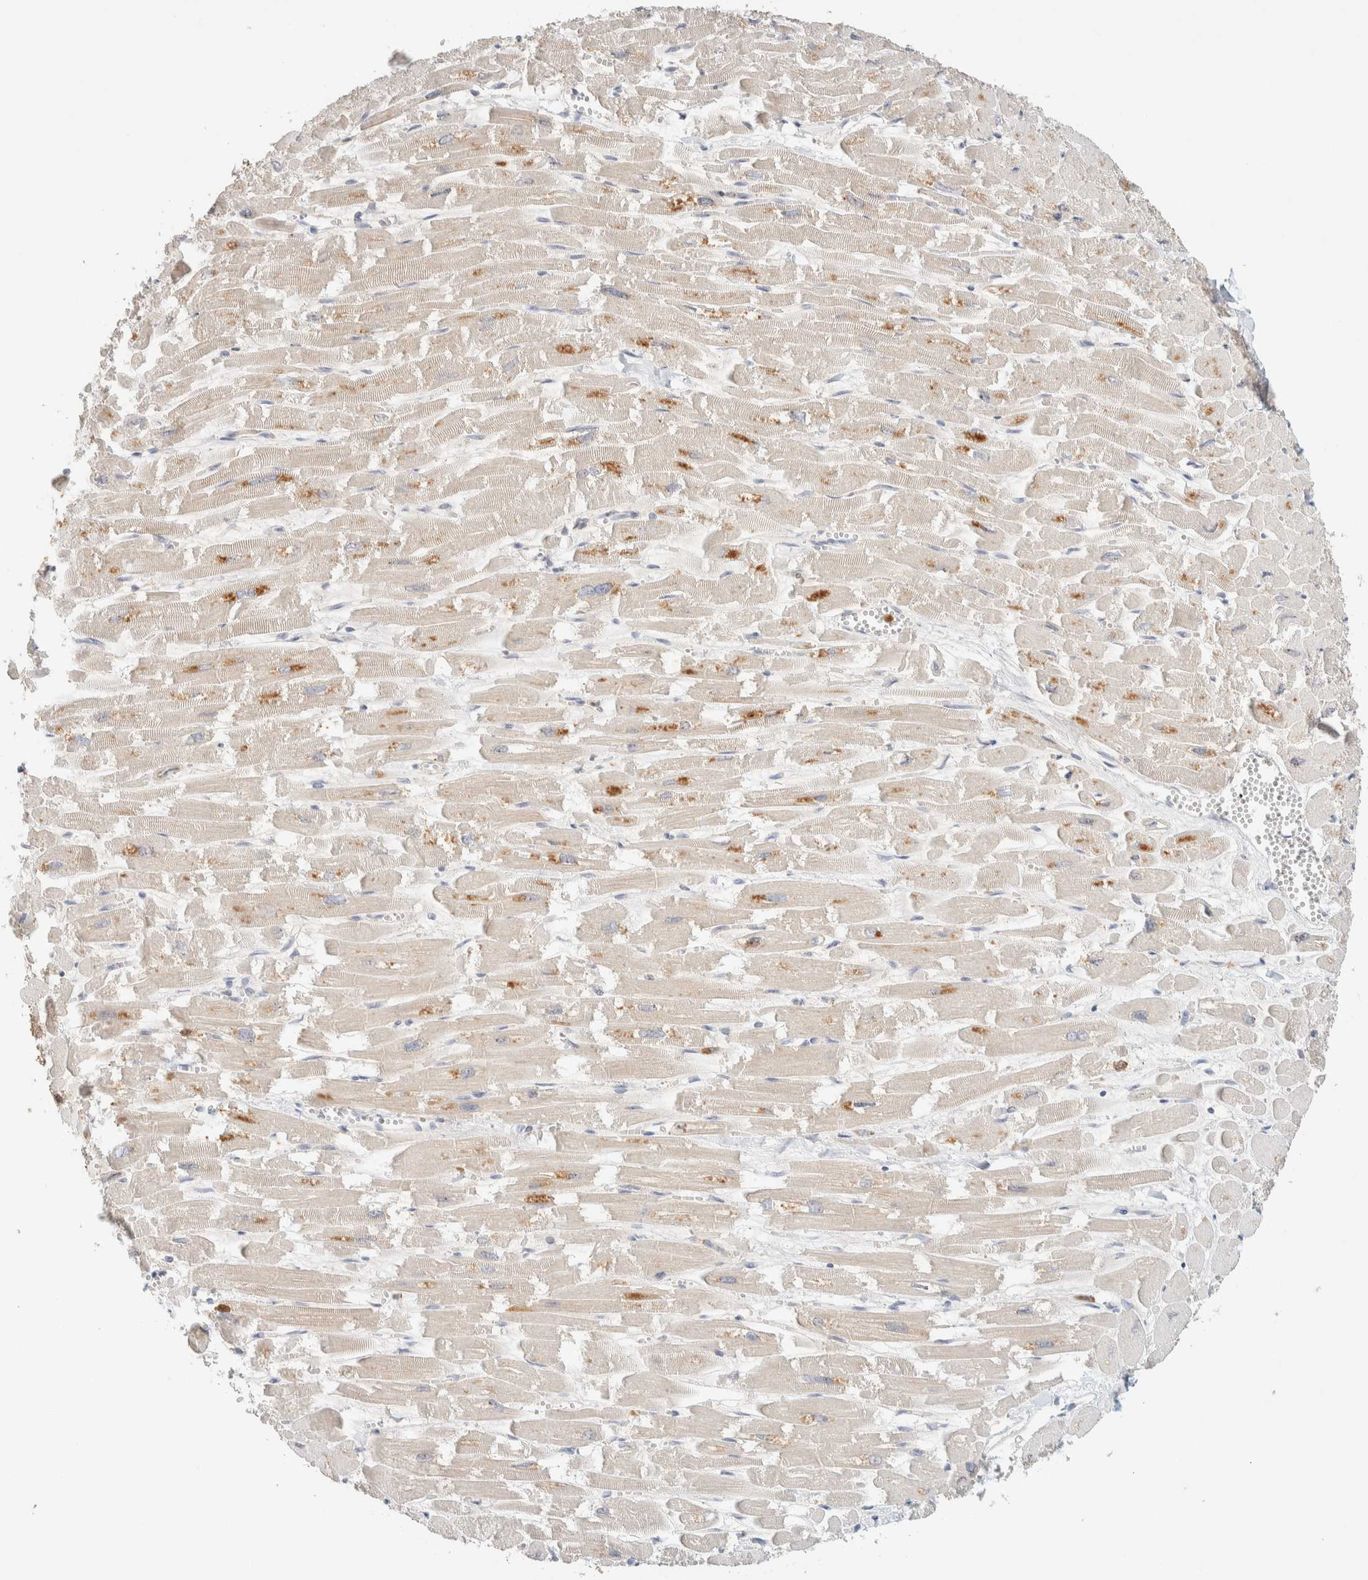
{"staining": {"intensity": "moderate", "quantity": ">75%", "location": "cytoplasmic/membranous"}, "tissue": "heart muscle", "cell_type": "Cardiomyocytes", "image_type": "normal", "snomed": [{"axis": "morphology", "description": "Normal tissue, NOS"}, {"axis": "topography", "description": "Heart"}], "caption": "Immunohistochemical staining of unremarkable heart muscle demonstrates moderate cytoplasmic/membranous protein staining in about >75% of cardiomyocytes. The protein is shown in brown color, while the nuclei are stained blue.", "gene": "TTC3", "patient": {"sex": "male", "age": 54}}